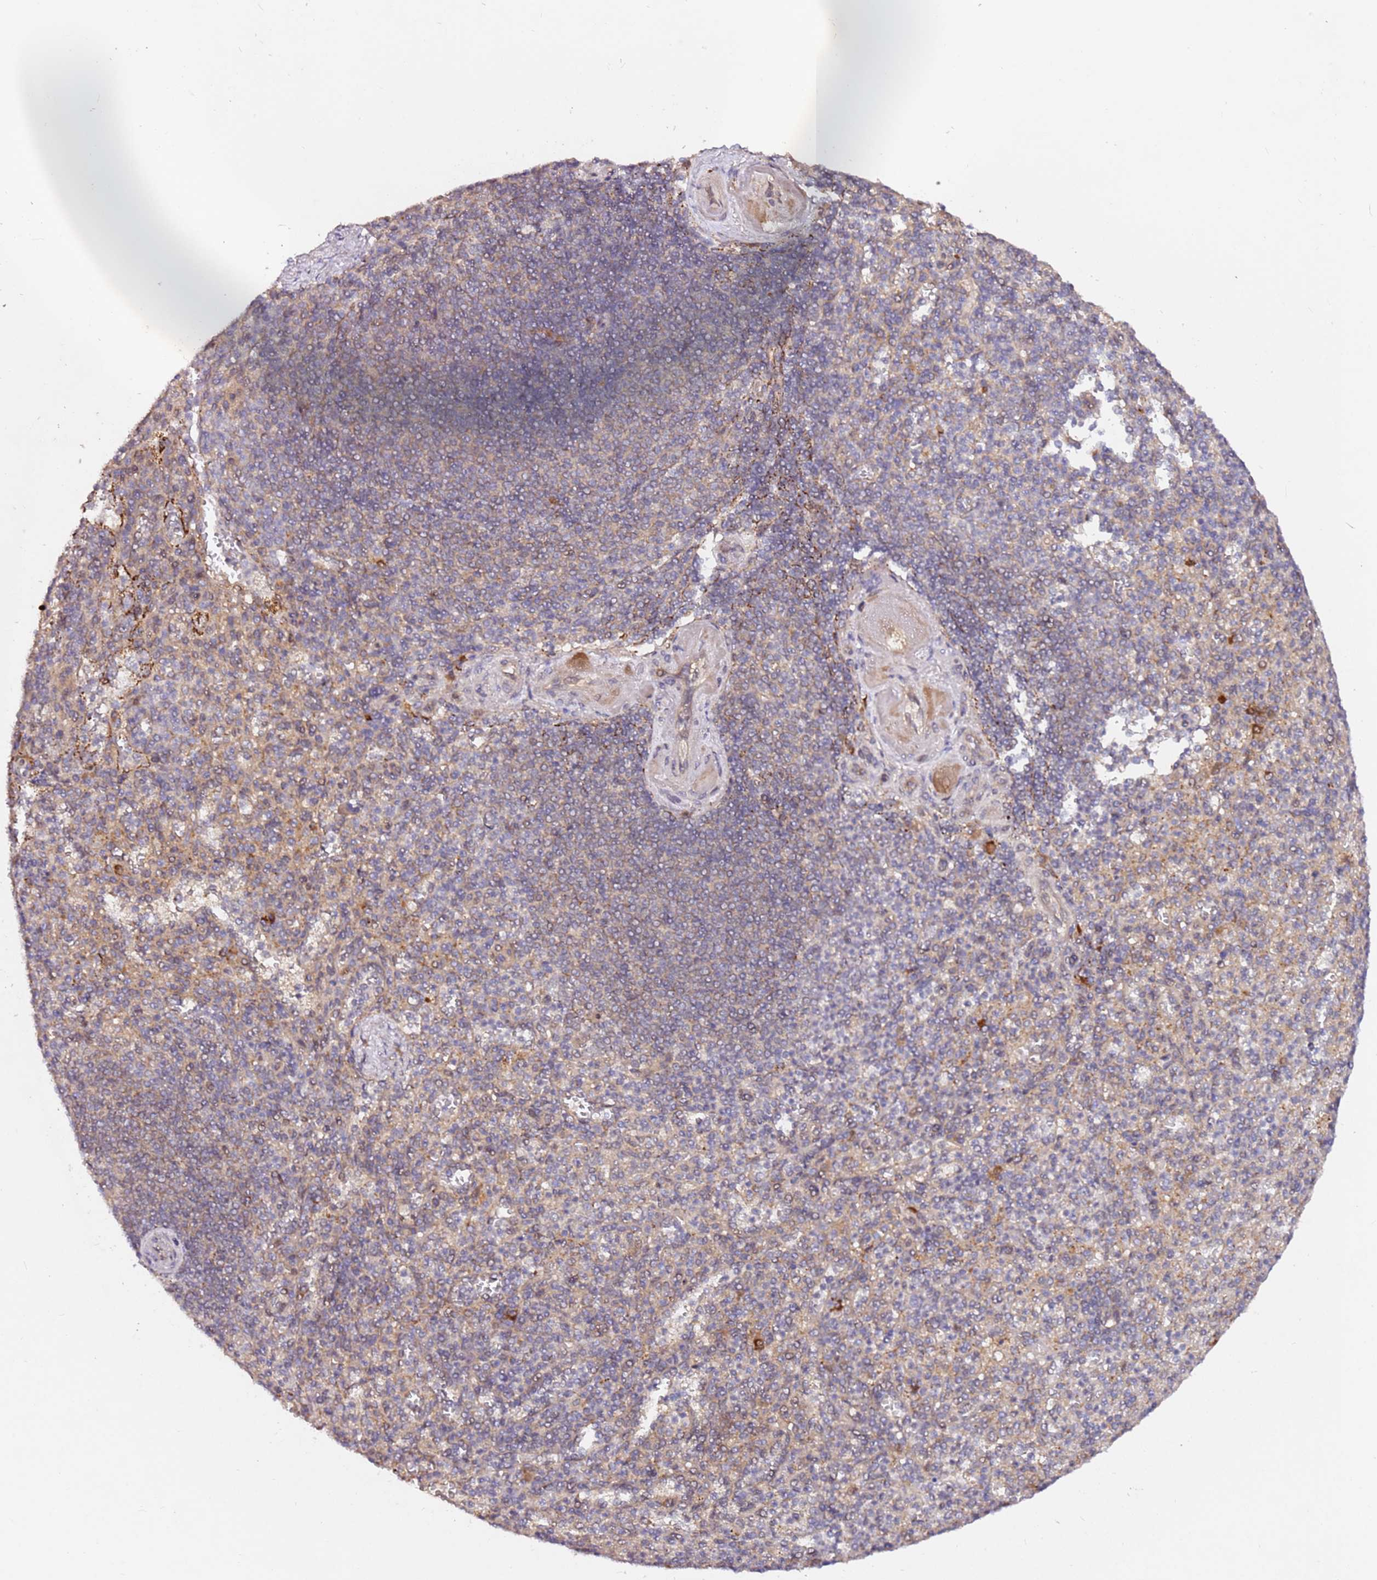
{"staining": {"intensity": "negative", "quantity": "none", "location": "none"}, "tissue": "spleen", "cell_type": "Cells in red pulp", "image_type": "normal", "snomed": [{"axis": "morphology", "description": "Normal tissue, NOS"}, {"axis": "topography", "description": "Spleen"}], "caption": "DAB (3,3'-diaminobenzidine) immunohistochemical staining of normal human spleen displays no significant staining in cells in red pulp.", "gene": "ALG11", "patient": {"sex": "female", "age": 74}}